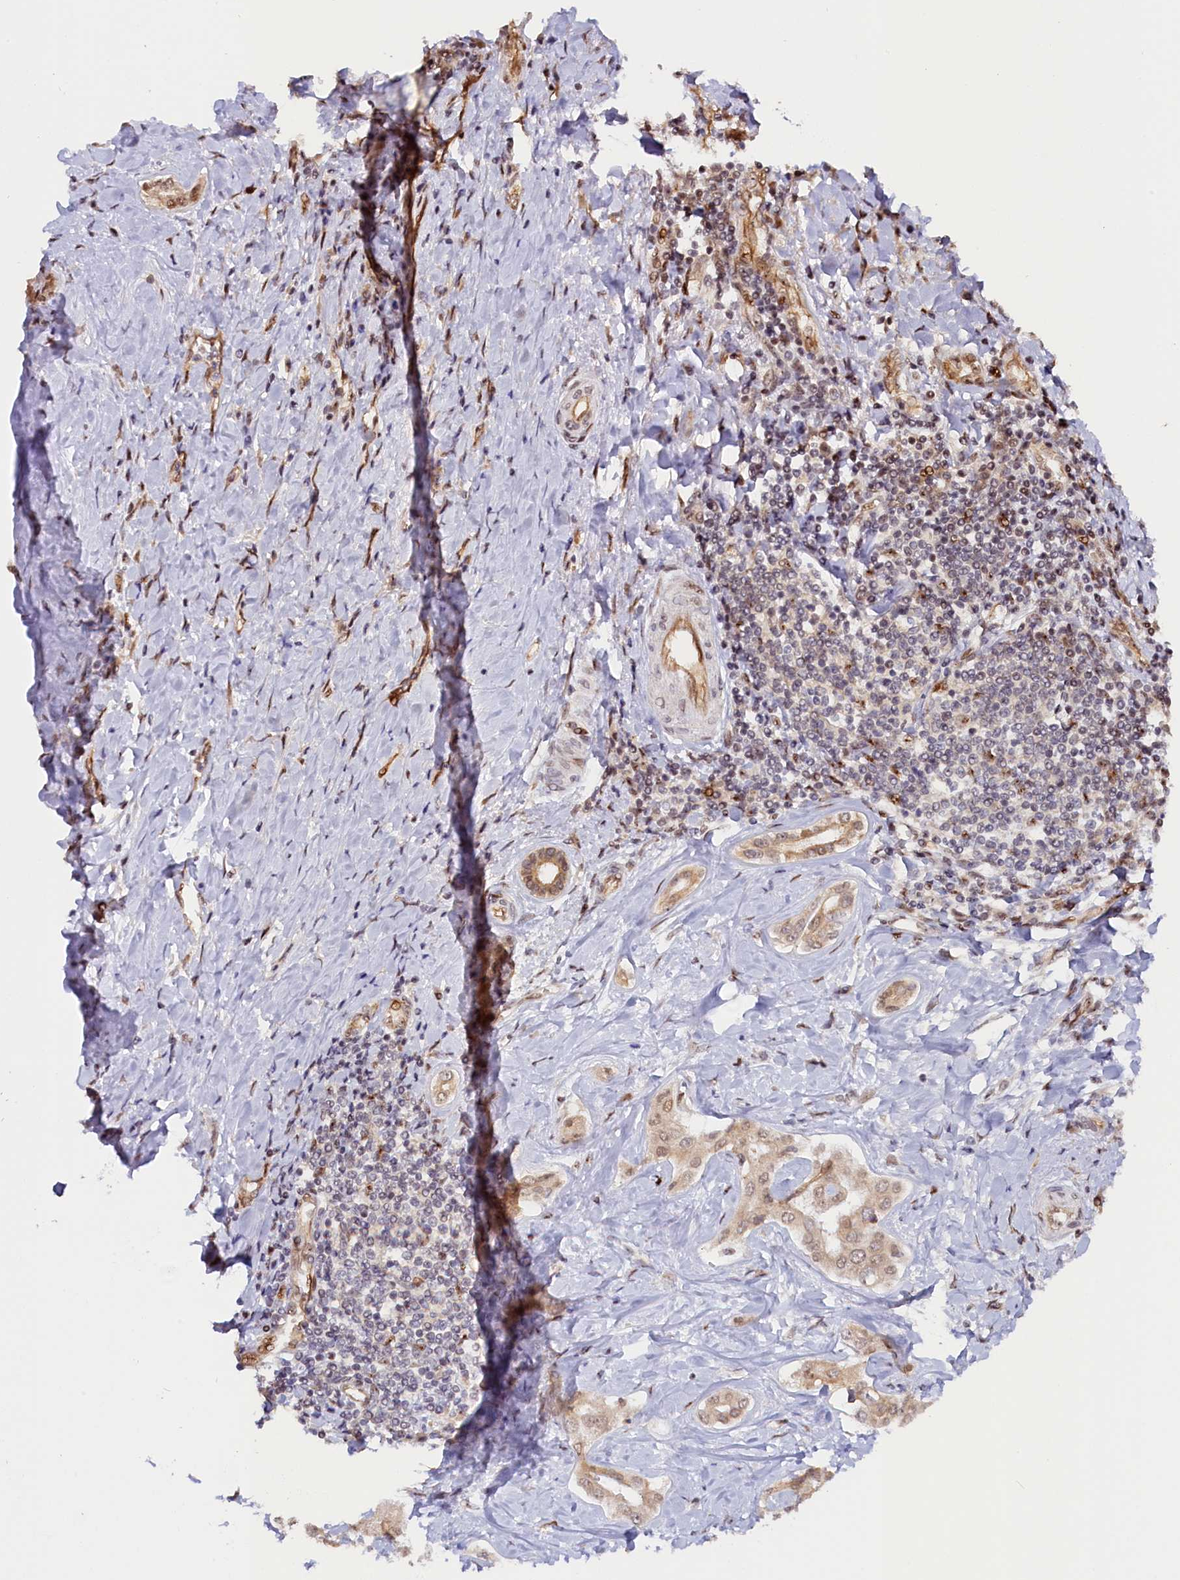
{"staining": {"intensity": "weak", "quantity": ">75%", "location": "cytoplasmic/membranous,nuclear"}, "tissue": "liver cancer", "cell_type": "Tumor cells", "image_type": "cancer", "snomed": [{"axis": "morphology", "description": "Cholangiocarcinoma"}, {"axis": "topography", "description": "Liver"}], "caption": "Immunohistochemical staining of human liver cancer demonstrates weak cytoplasmic/membranous and nuclear protein expression in about >75% of tumor cells. (DAB IHC, brown staining for protein, blue staining for nuclei).", "gene": "ANKRD24", "patient": {"sex": "female", "age": 77}}